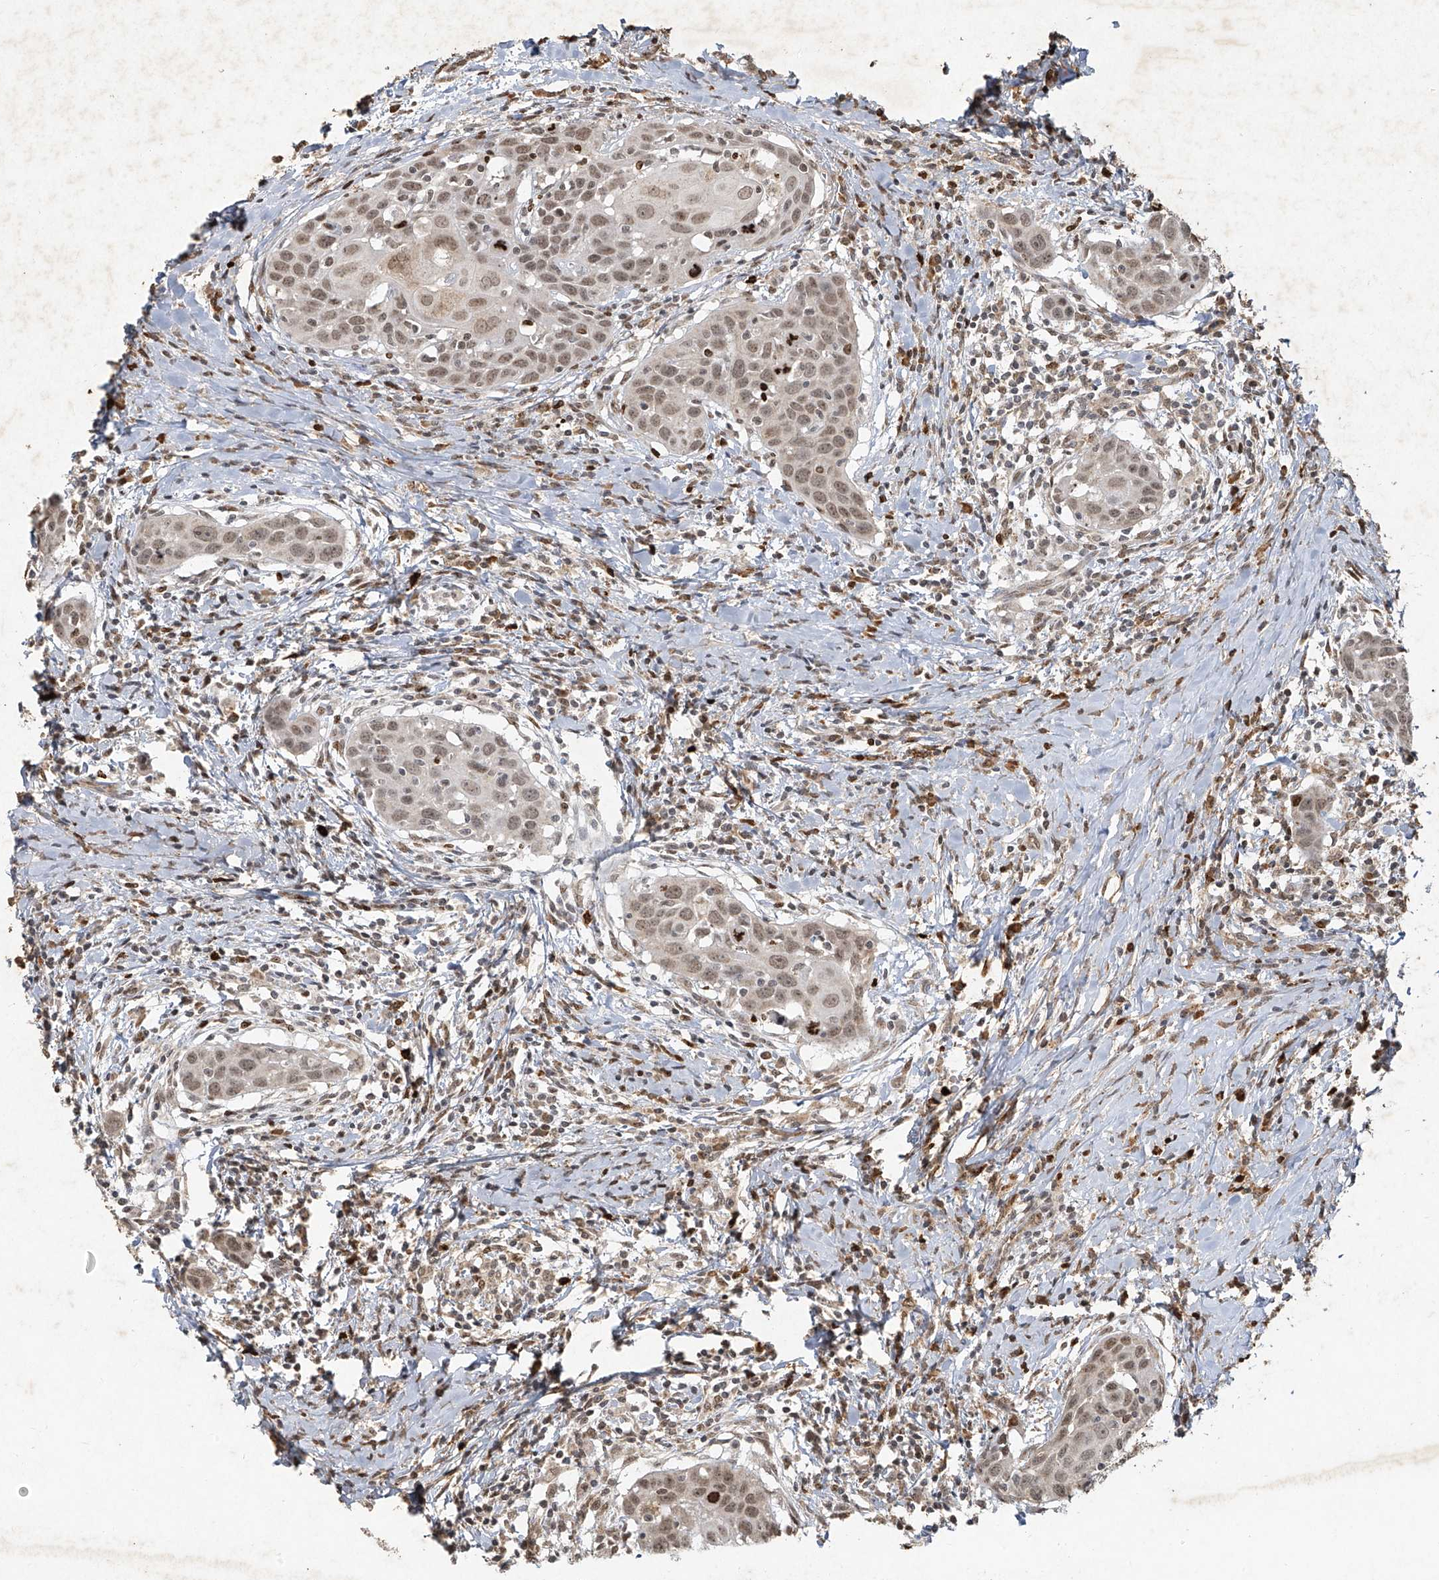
{"staining": {"intensity": "weak", "quantity": ">75%", "location": "nuclear"}, "tissue": "head and neck cancer", "cell_type": "Tumor cells", "image_type": "cancer", "snomed": [{"axis": "morphology", "description": "Squamous cell carcinoma, NOS"}, {"axis": "topography", "description": "Oral tissue"}, {"axis": "topography", "description": "Head-Neck"}], "caption": "Immunohistochemistry (IHC) of head and neck cancer displays low levels of weak nuclear expression in about >75% of tumor cells.", "gene": "ATRIP", "patient": {"sex": "female", "age": 50}}